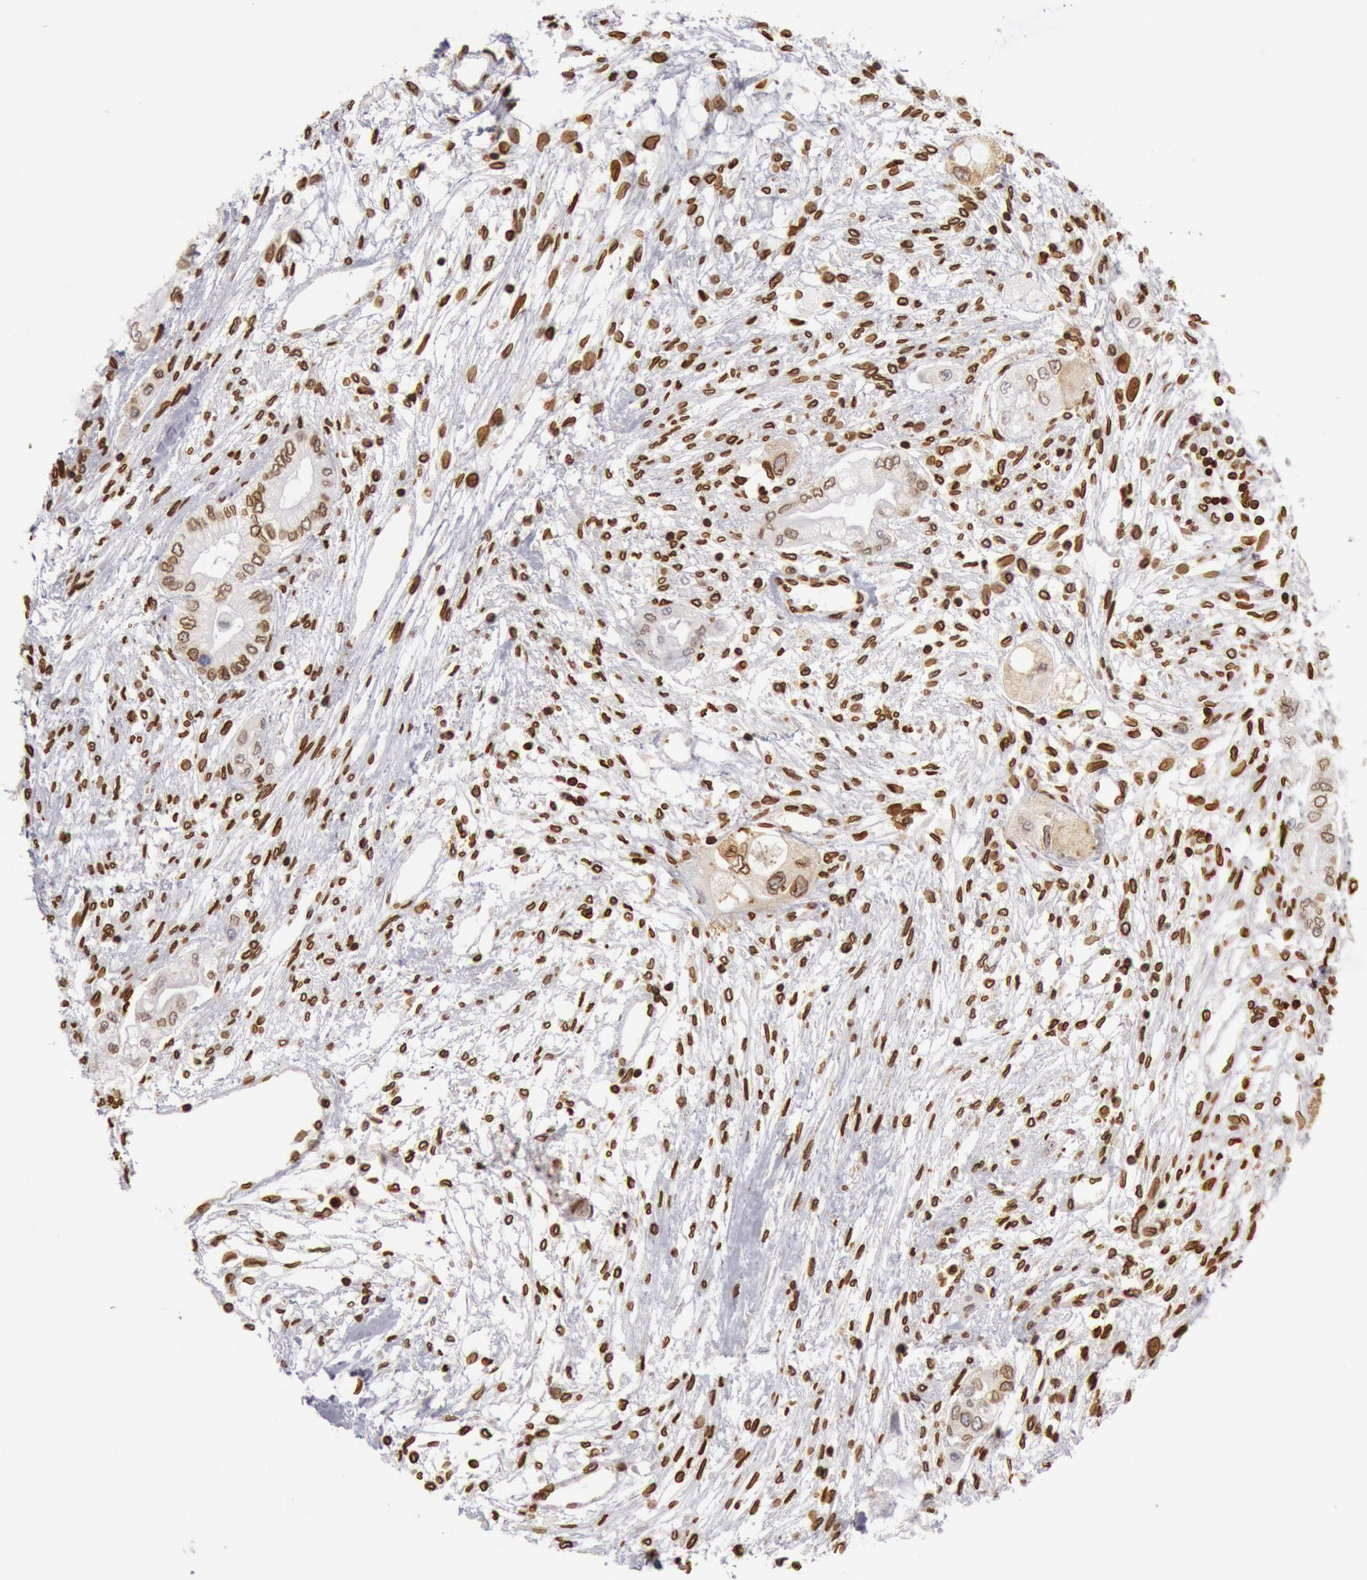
{"staining": {"intensity": "weak", "quantity": ">75%", "location": "cytoplasmic/membranous,nuclear"}, "tissue": "pancreatic cancer", "cell_type": "Tumor cells", "image_type": "cancer", "snomed": [{"axis": "morphology", "description": "Adenocarcinoma, NOS"}, {"axis": "topography", "description": "Pancreas"}], "caption": "Immunohistochemistry staining of adenocarcinoma (pancreatic), which displays low levels of weak cytoplasmic/membranous and nuclear positivity in about >75% of tumor cells indicating weak cytoplasmic/membranous and nuclear protein staining. The staining was performed using DAB (brown) for protein detection and nuclei were counterstained in hematoxylin (blue).", "gene": "SUN2", "patient": {"sex": "male", "age": 79}}